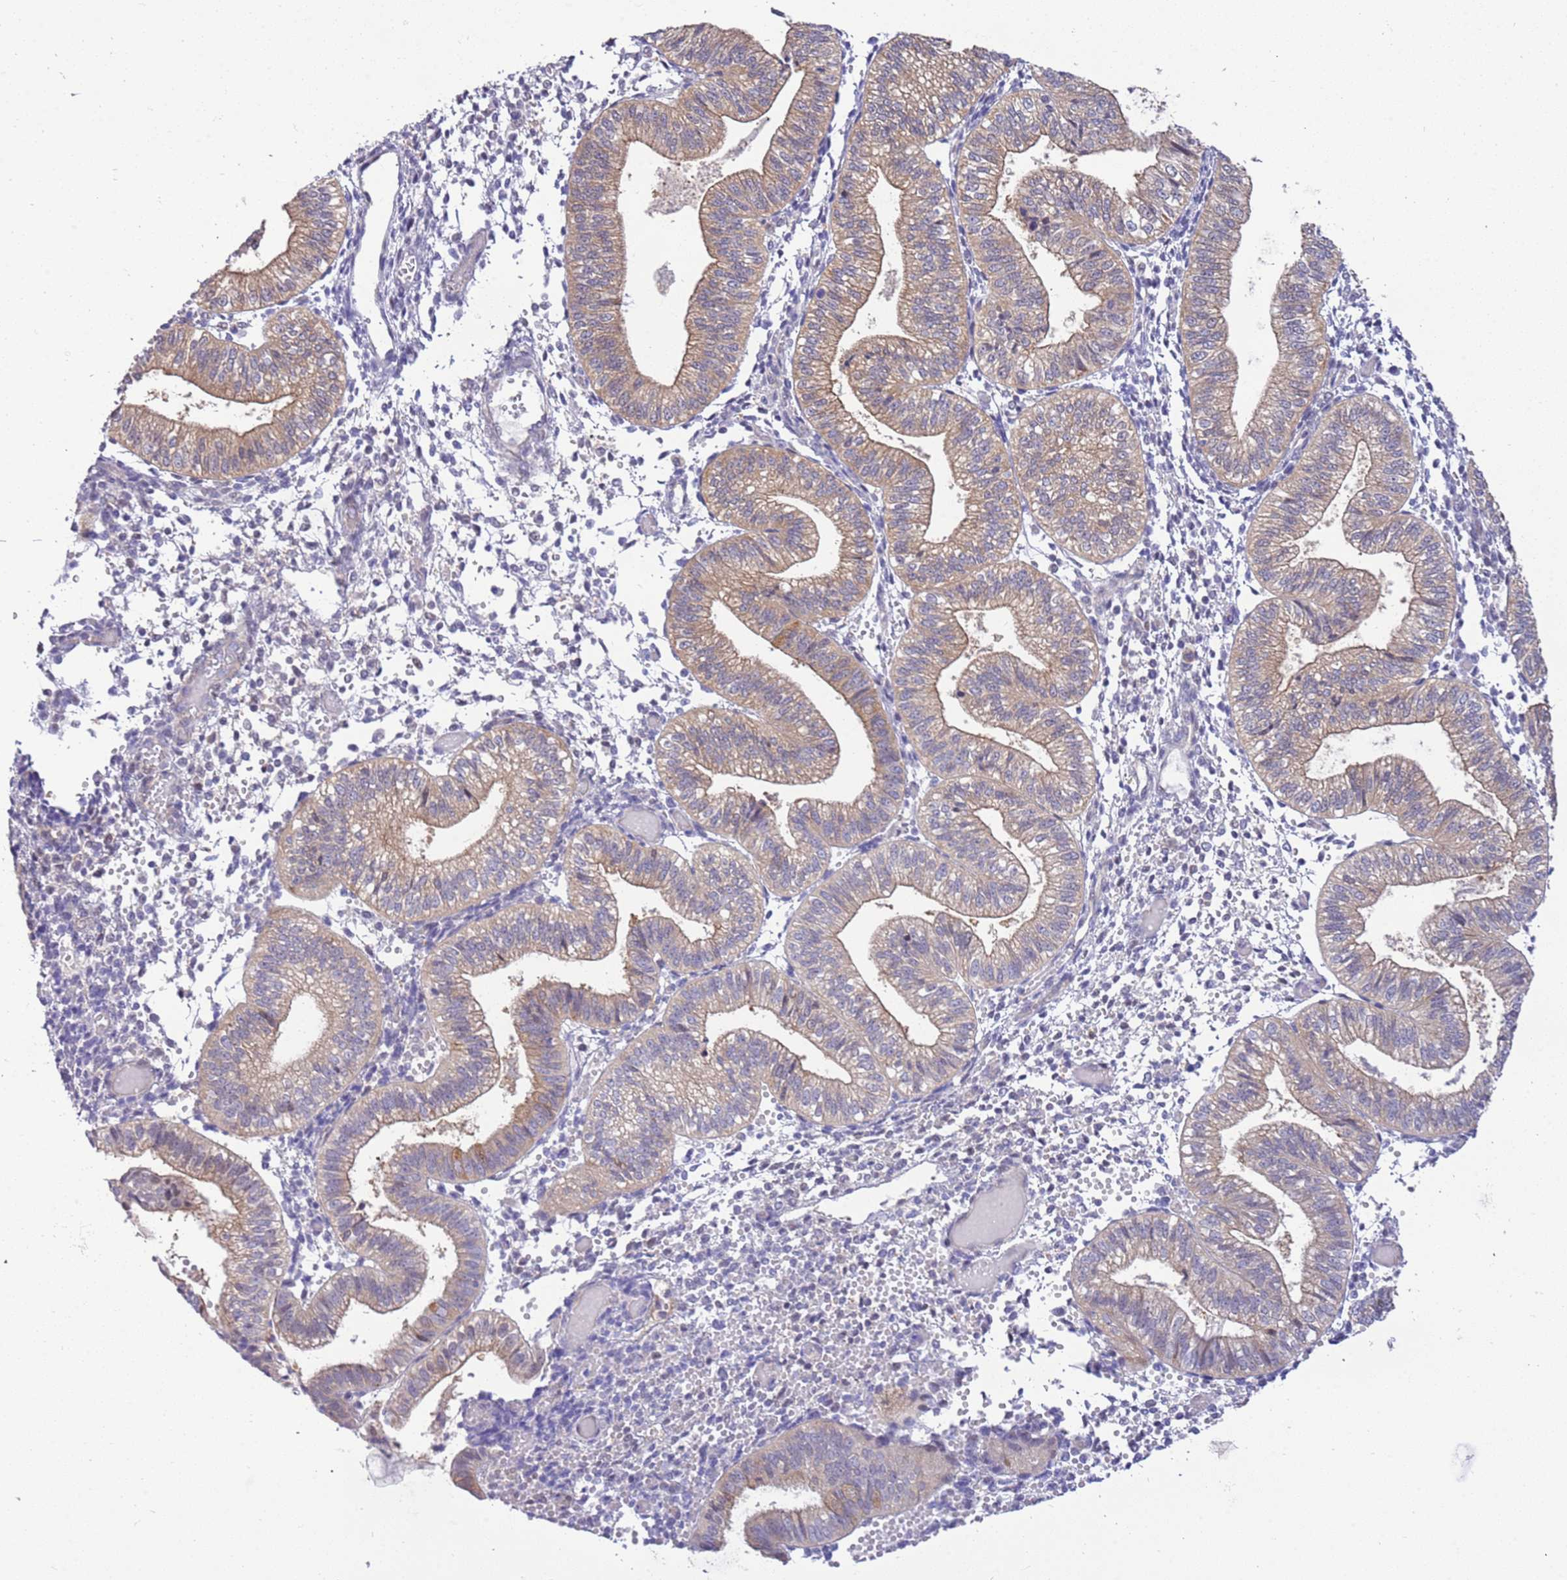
{"staining": {"intensity": "negative", "quantity": "none", "location": "none"}, "tissue": "endometrium", "cell_type": "Cells in endometrial stroma", "image_type": "normal", "snomed": [{"axis": "morphology", "description": "Normal tissue, NOS"}, {"axis": "topography", "description": "Endometrium"}], "caption": "Endometrium stained for a protein using immunohistochemistry exhibits no staining cells in endometrial stroma.", "gene": "STIP1", "patient": {"sex": "female", "age": 34}}